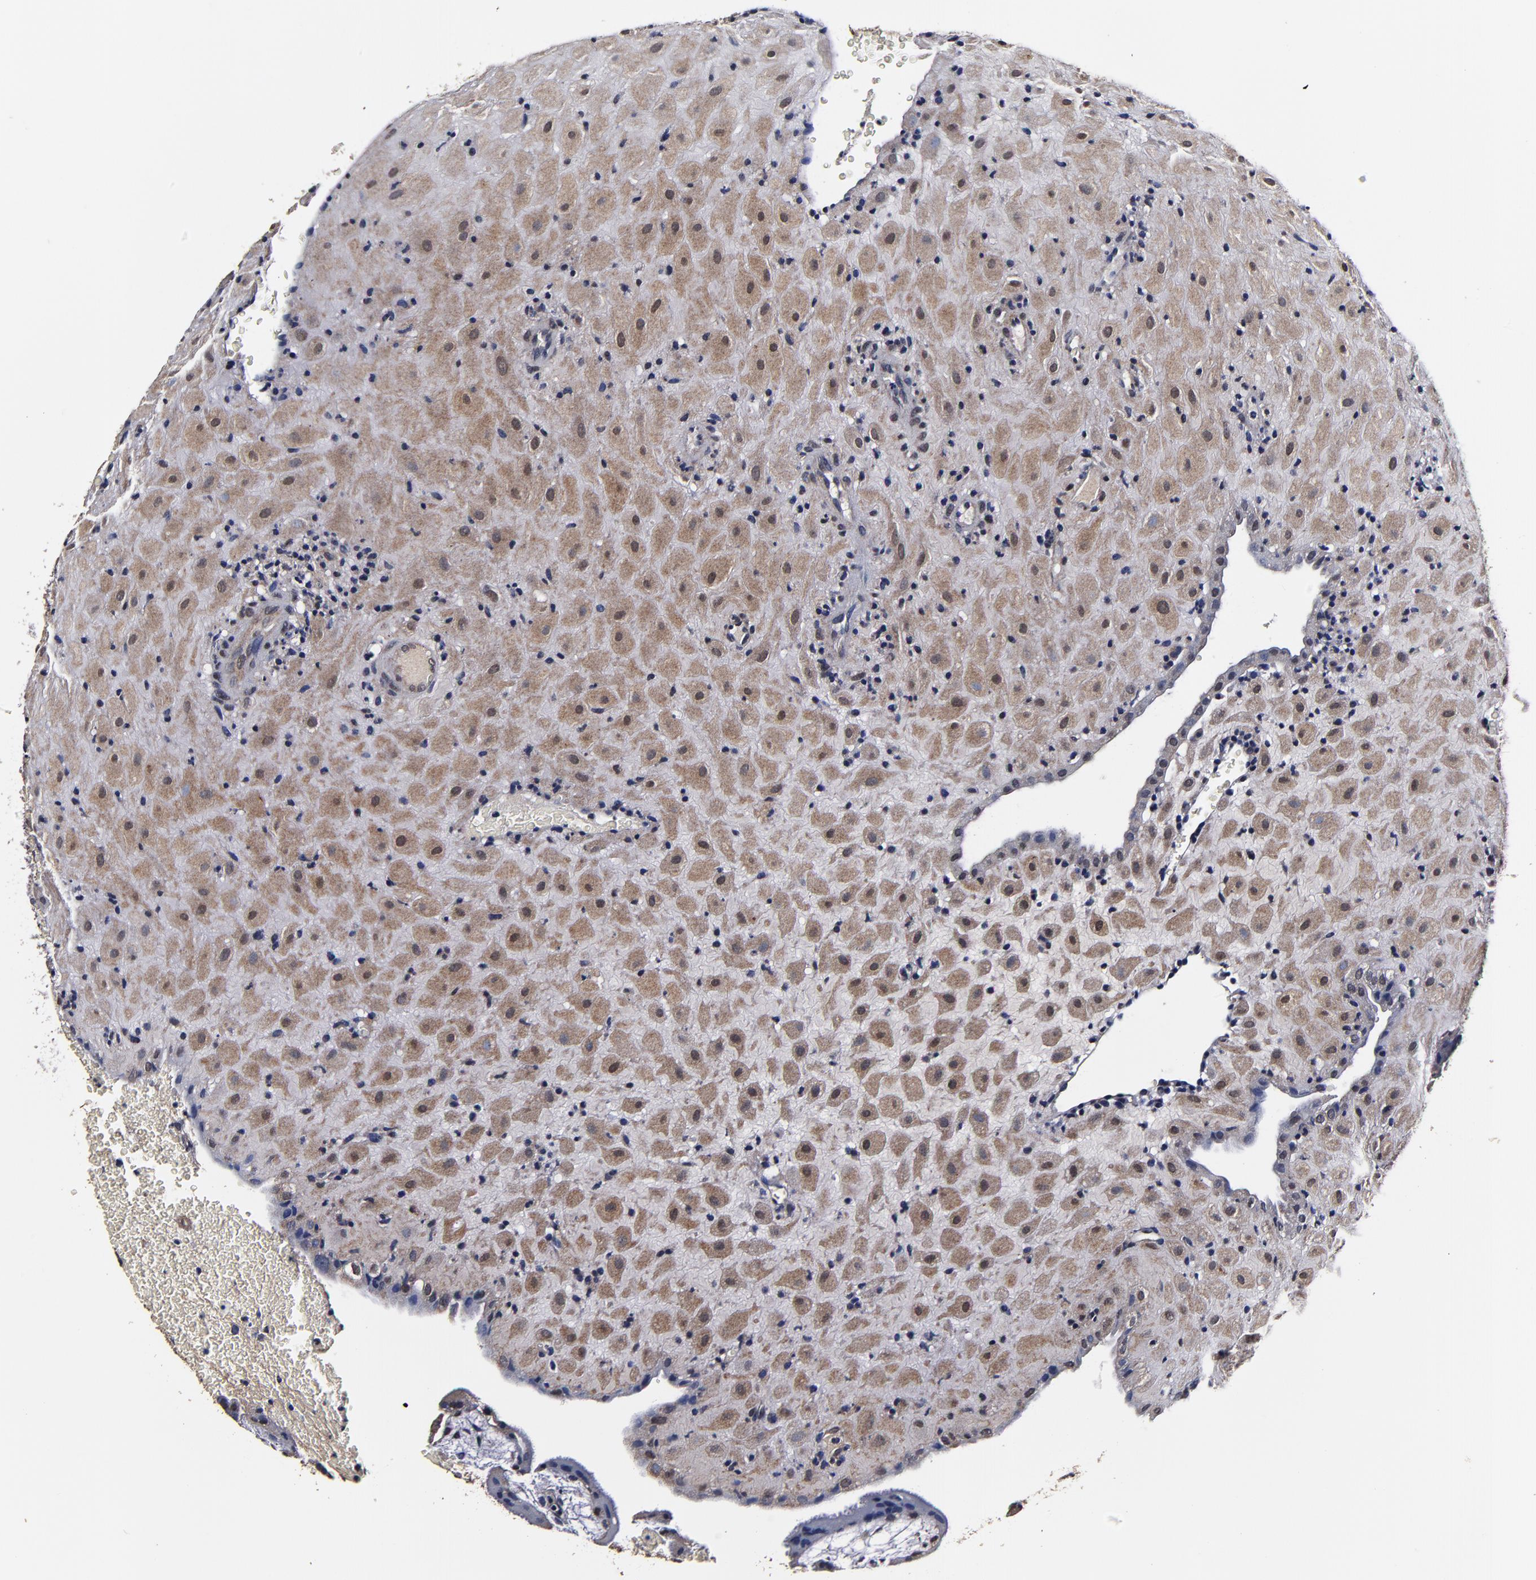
{"staining": {"intensity": "moderate", "quantity": ">75%", "location": "cytoplasmic/membranous"}, "tissue": "placenta", "cell_type": "Decidual cells", "image_type": "normal", "snomed": [{"axis": "morphology", "description": "Normal tissue, NOS"}, {"axis": "topography", "description": "Placenta"}], "caption": "This is a micrograph of immunohistochemistry (IHC) staining of benign placenta, which shows moderate staining in the cytoplasmic/membranous of decidual cells.", "gene": "MMP15", "patient": {"sex": "female", "age": 19}}